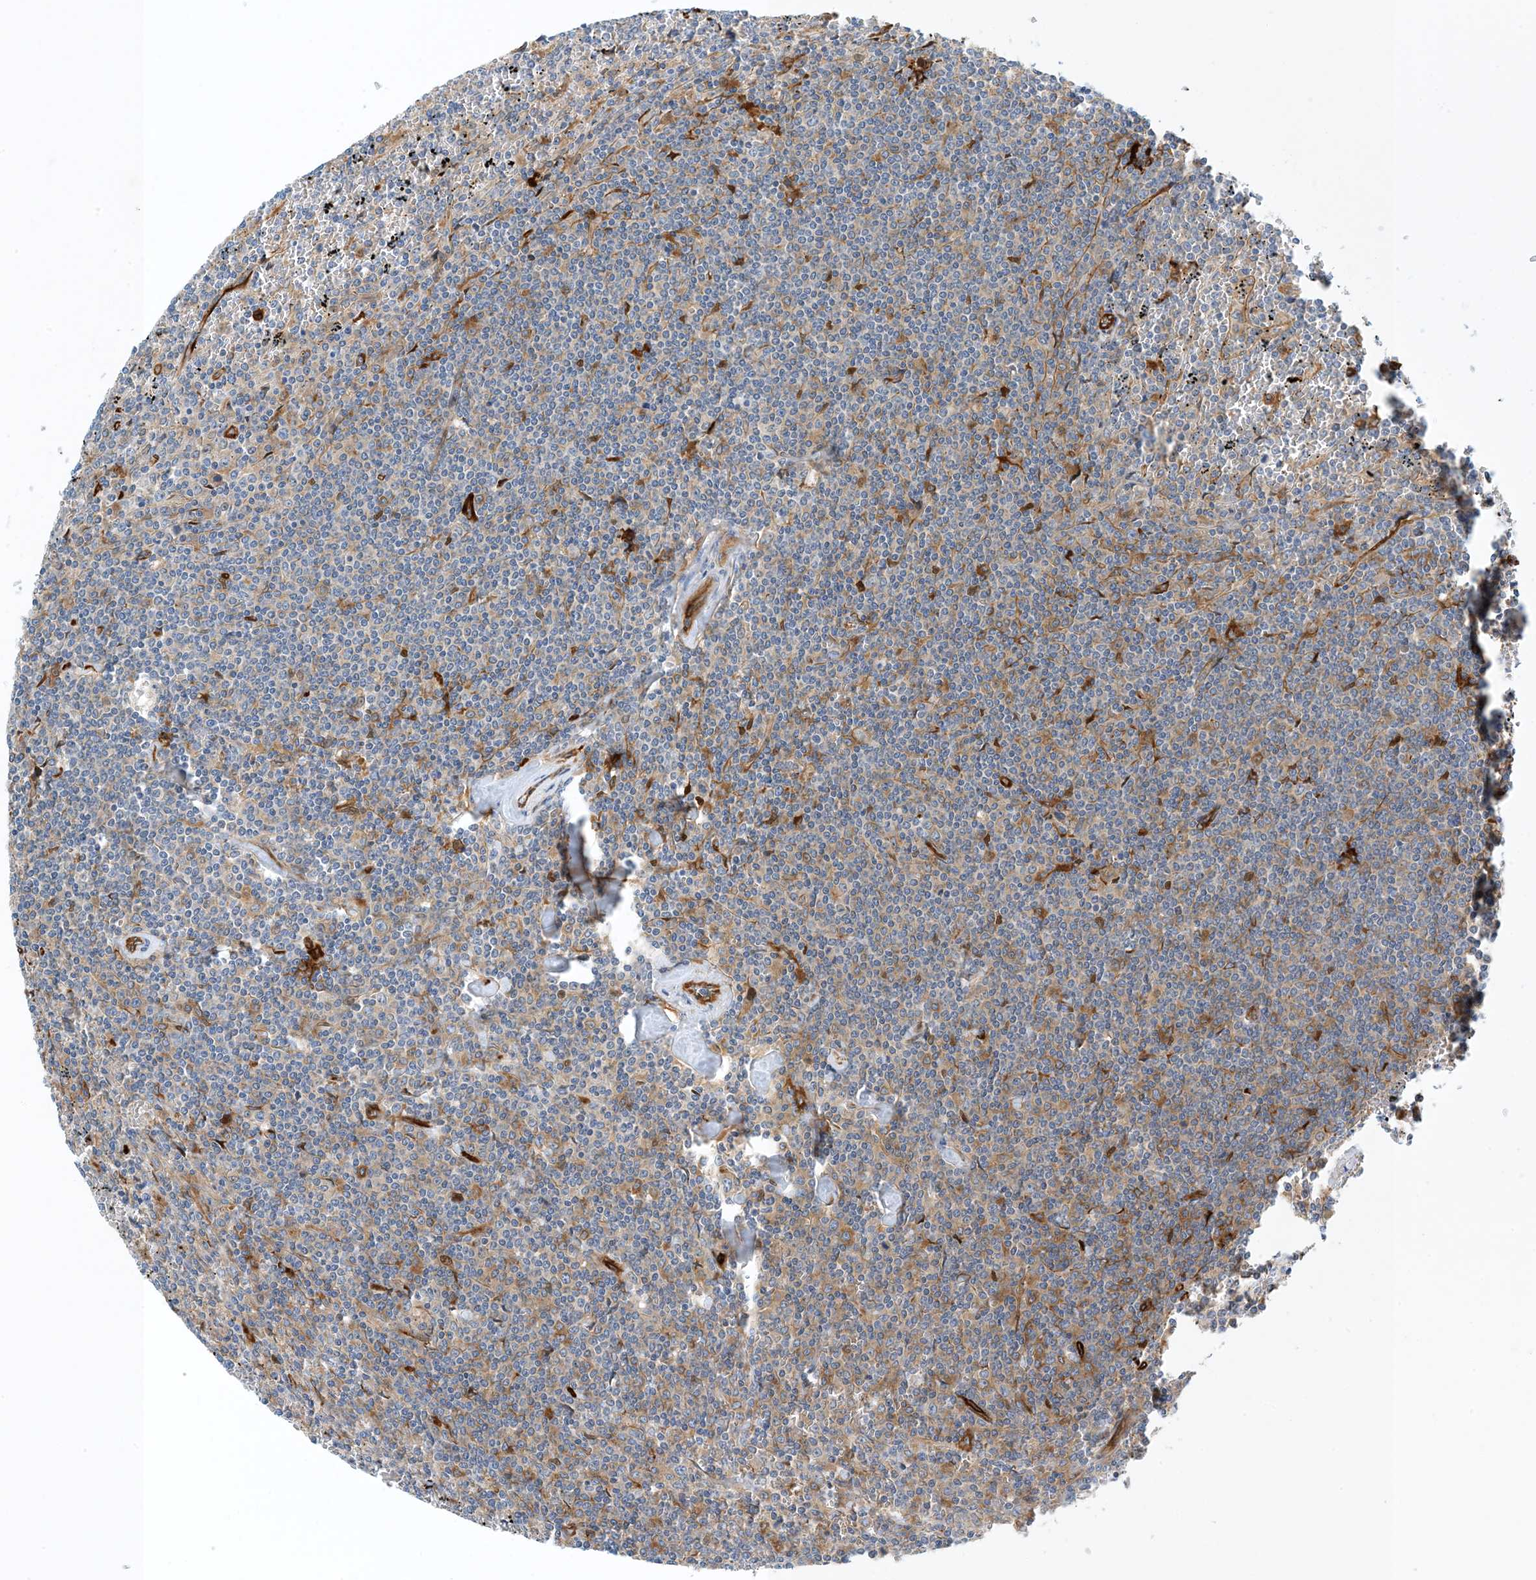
{"staining": {"intensity": "negative", "quantity": "none", "location": "none"}, "tissue": "lymphoma", "cell_type": "Tumor cells", "image_type": "cancer", "snomed": [{"axis": "morphology", "description": "Malignant lymphoma, non-Hodgkin's type, Low grade"}, {"axis": "topography", "description": "Spleen"}], "caption": "DAB (3,3'-diaminobenzidine) immunohistochemical staining of lymphoma demonstrates no significant staining in tumor cells.", "gene": "PCDHA2", "patient": {"sex": "female", "age": 19}}